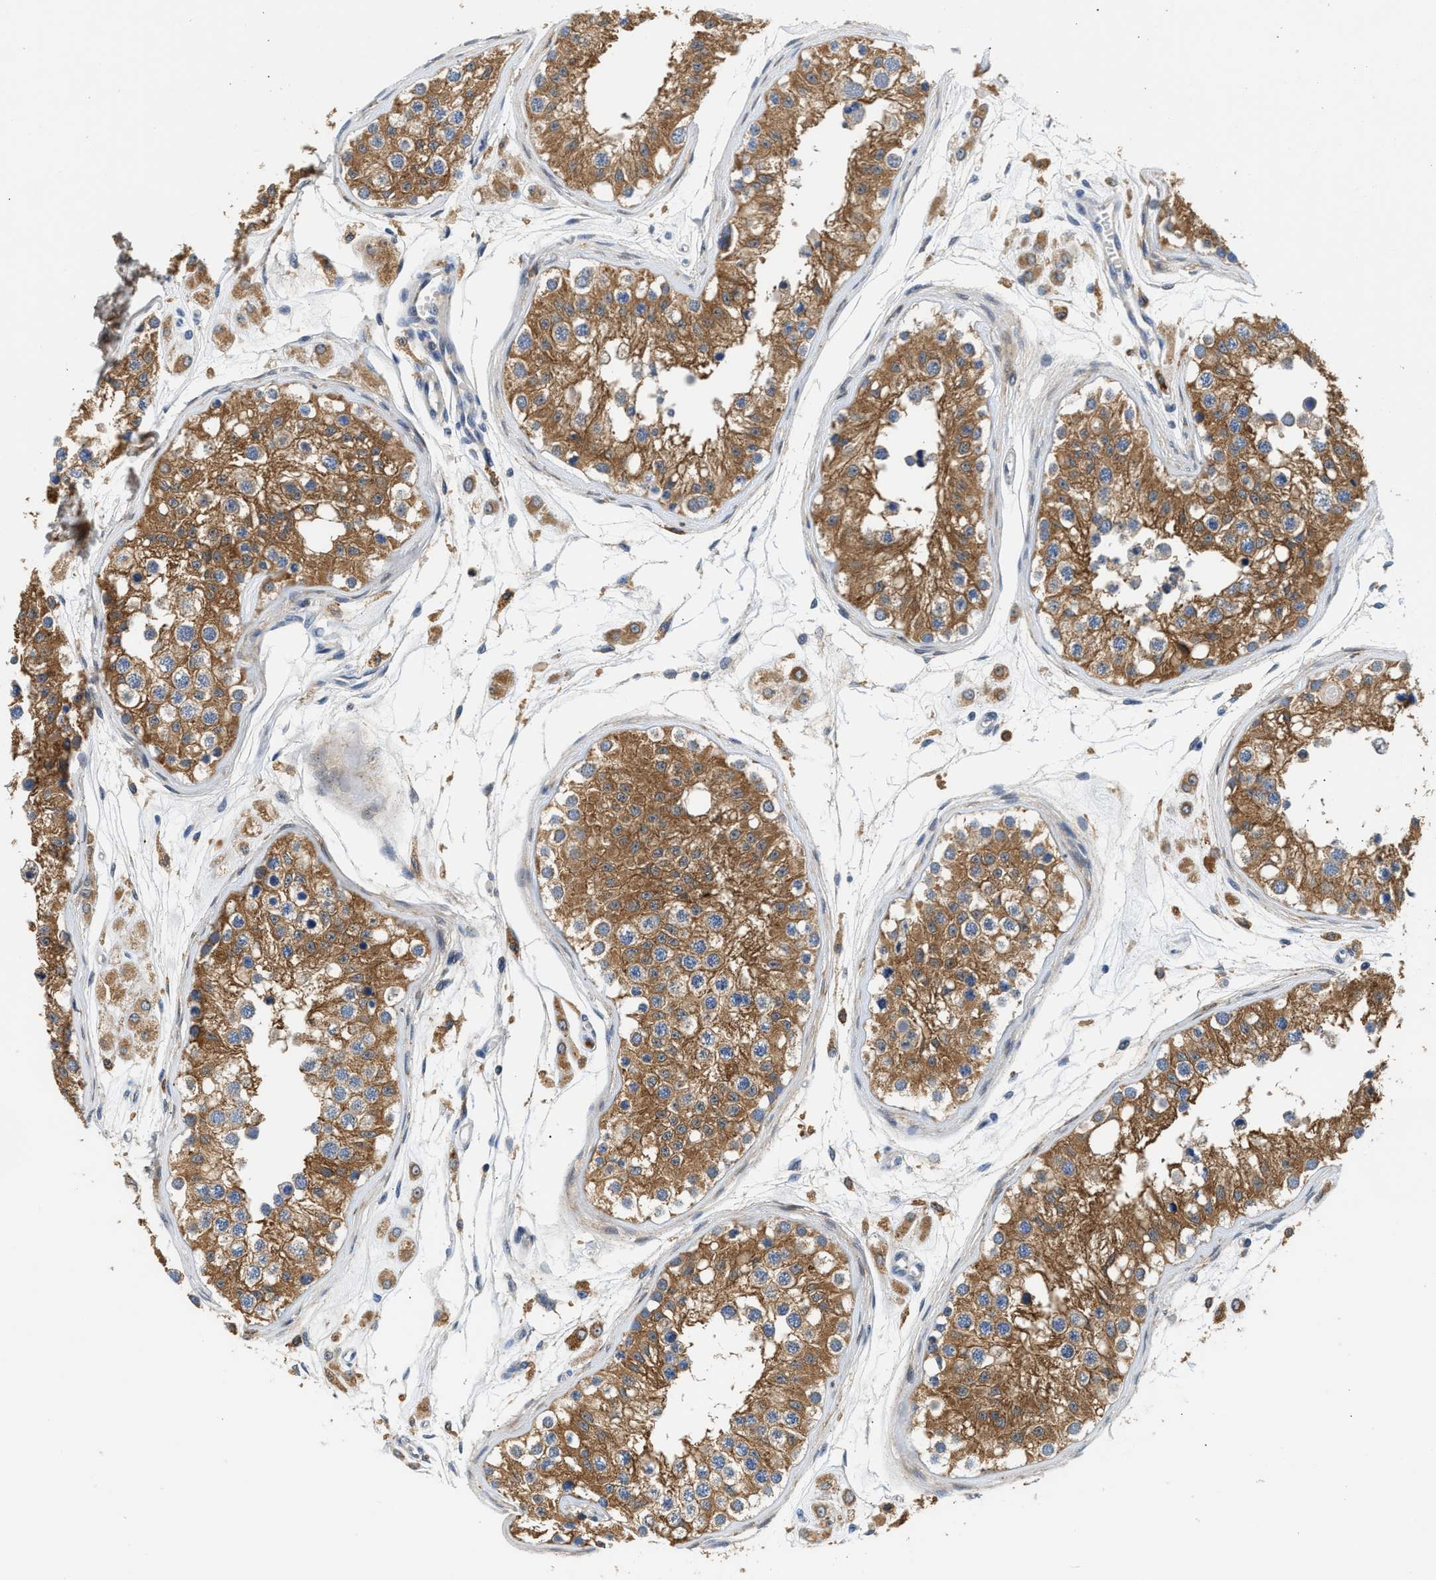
{"staining": {"intensity": "strong", "quantity": ">75%", "location": "cytoplasmic/membranous"}, "tissue": "testis", "cell_type": "Cells in seminiferous ducts", "image_type": "normal", "snomed": [{"axis": "morphology", "description": "Normal tissue, NOS"}, {"axis": "morphology", "description": "Adenocarcinoma, metastatic, NOS"}, {"axis": "topography", "description": "Testis"}], "caption": "Strong cytoplasmic/membranous expression for a protein is seen in approximately >75% of cells in seminiferous ducts of normal testis using immunohistochemistry (IHC).", "gene": "RAB31", "patient": {"sex": "male", "age": 26}}